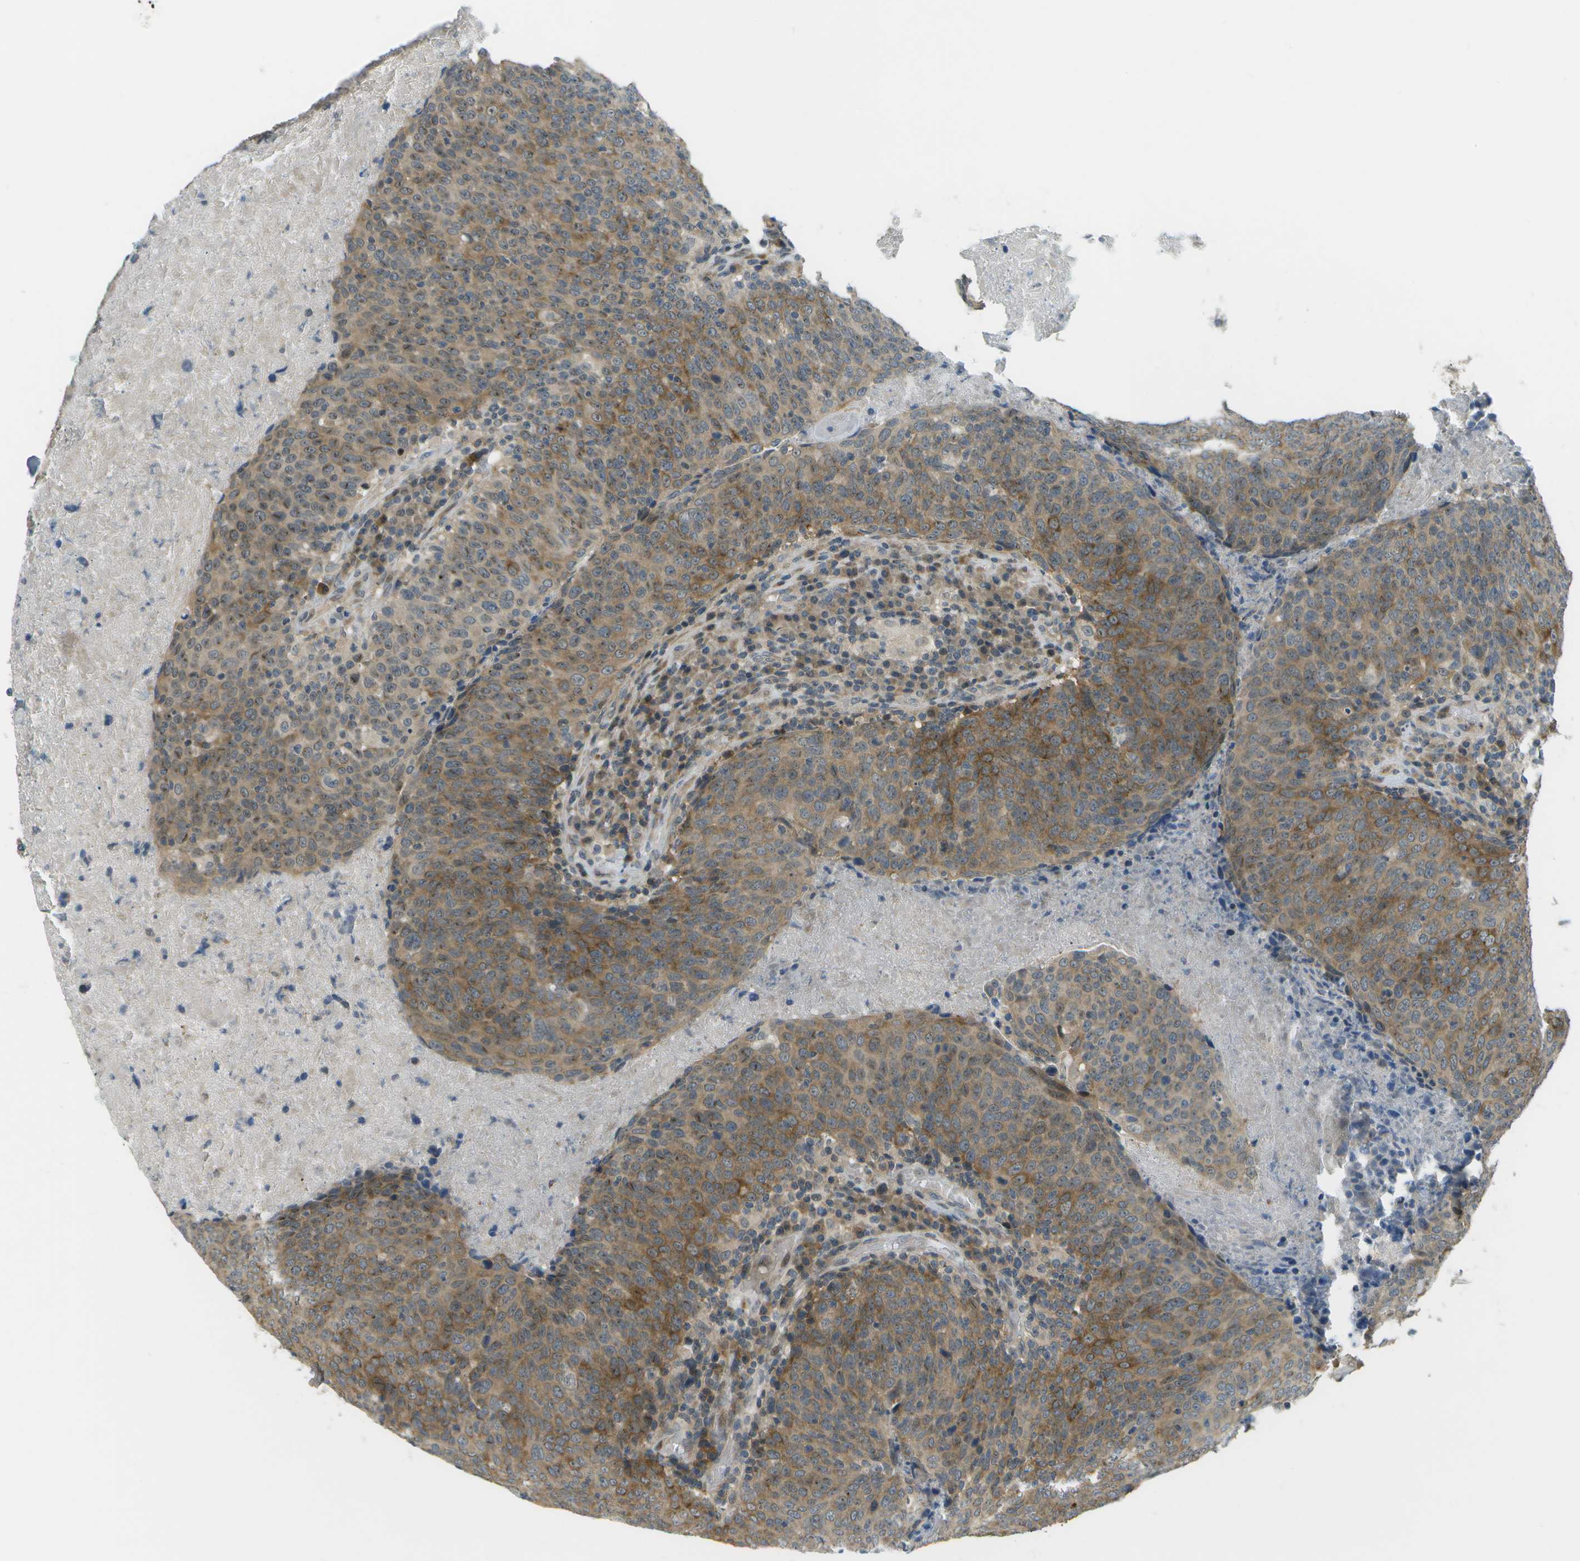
{"staining": {"intensity": "moderate", "quantity": "25%-75%", "location": "cytoplasmic/membranous"}, "tissue": "head and neck cancer", "cell_type": "Tumor cells", "image_type": "cancer", "snomed": [{"axis": "morphology", "description": "Squamous cell carcinoma, NOS"}, {"axis": "morphology", "description": "Squamous cell carcinoma, metastatic, NOS"}, {"axis": "topography", "description": "Lymph node"}, {"axis": "topography", "description": "Head-Neck"}], "caption": "Immunohistochemical staining of human head and neck cancer (squamous cell carcinoma) shows medium levels of moderate cytoplasmic/membranous expression in about 25%-75% of tumor cells.", "gene": "WNK2", "patient": {"sex": "male", "age": 62}}